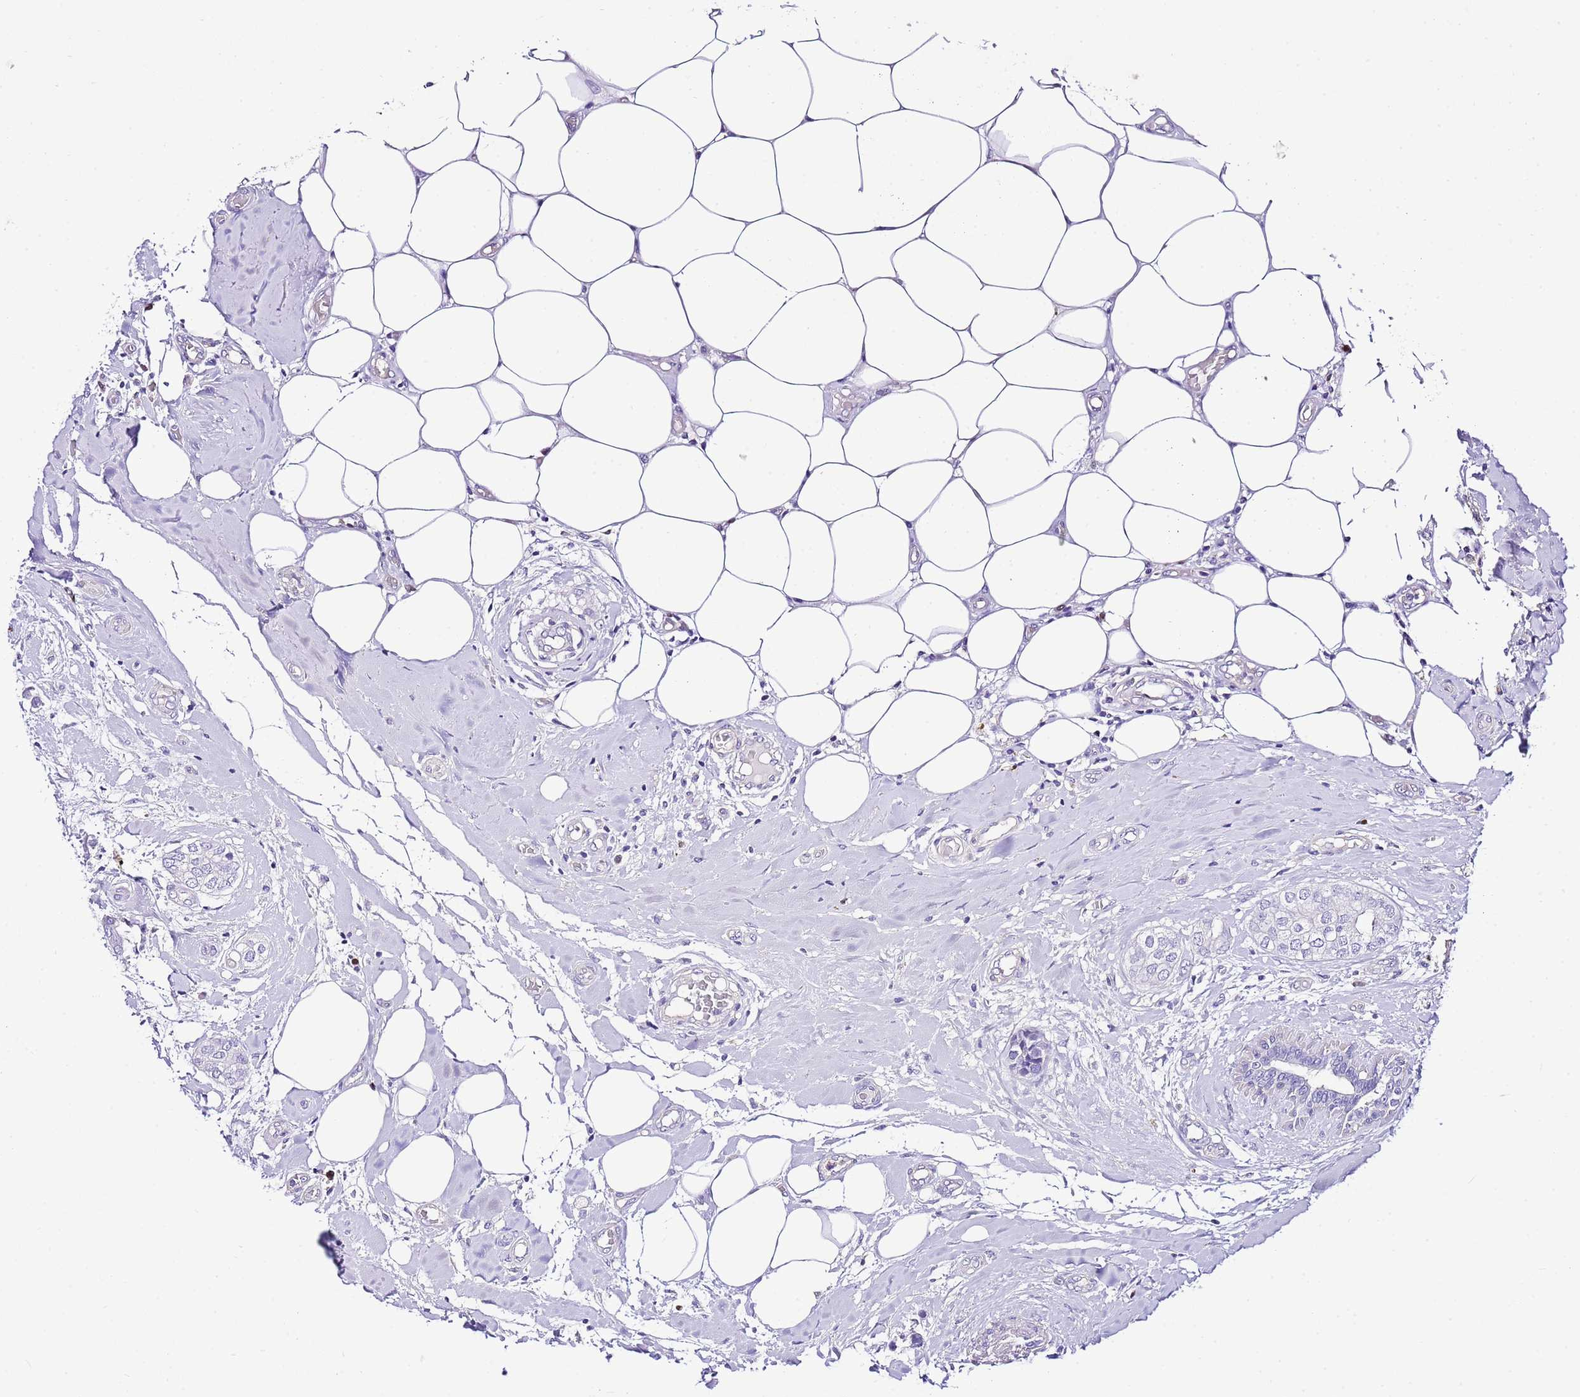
{"staining": {"intensity": "negative", "quantity": "none", "location": "none"}, "tissue": "breast cancer", "cell_type": "Tumor cells", "image_type": "cancer", "snomed": [{"axis": "morphology", "description": "Duct carcinoma"}, {"axis": "topography", "description": "Breast"}], "caption": "The IHC micrograph has no significant staining in tumor cells of breast invasive ductal carcinoma tissue. (IHC, brightfield microscopy, high magnification).", "gene": "BHLHA15", "patient": {"sex": "female", "age": 73}}